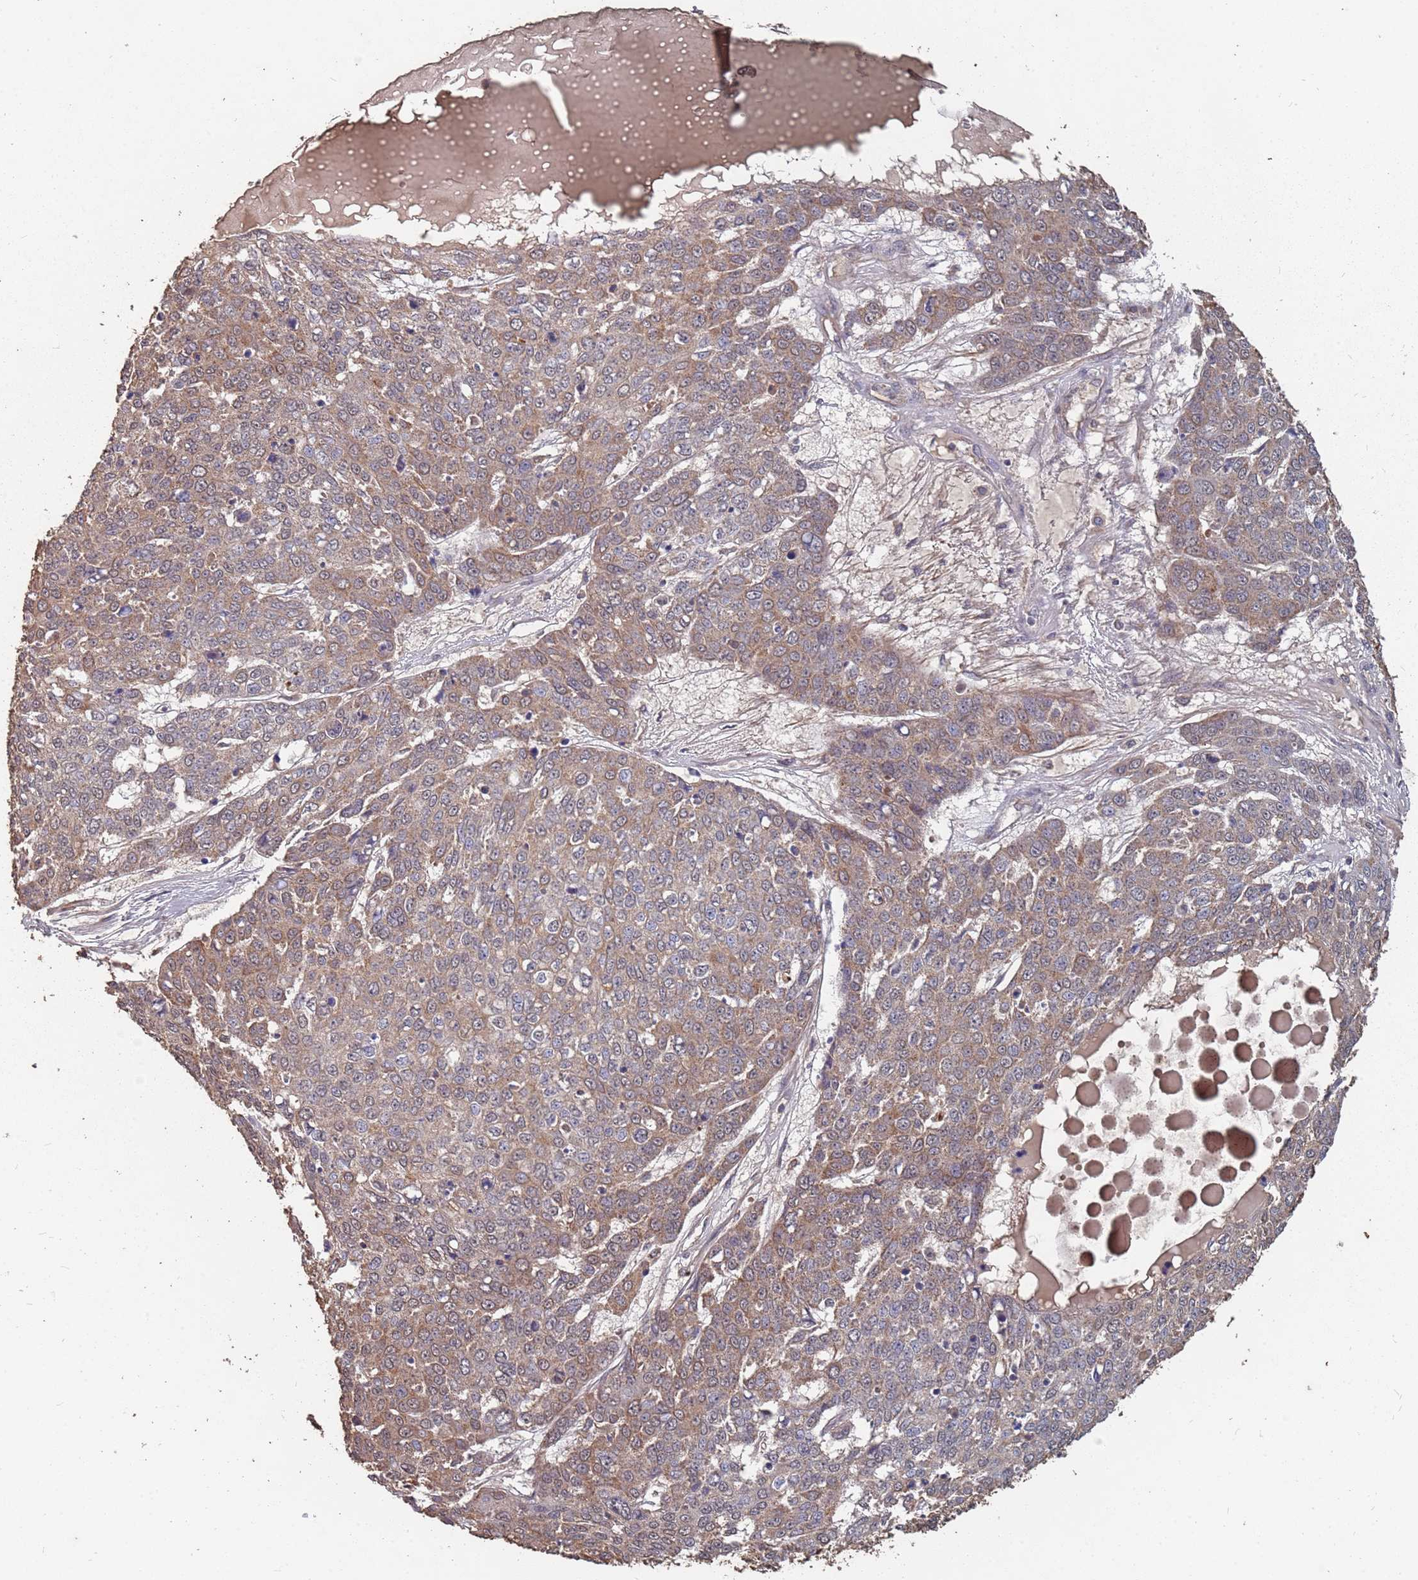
{"staining": {"intensity": "moderate", "quantity": ">75%", "location": "cytoplasmic/membranous"}, "tissue": "skin cancer", "cell_type": "Tumor cells", "image_type": "cancer", "snomed": [{"axis": "morphology", "description": "Squamous cell carcinoma, NOS"}, {"axis": "topography", "description": "Skin"}], "caption": "Immunohistochemistry photomicrograph of skin squamous cell carcinoma stained for a protein (brown), which demonstrates medium levels of moderate cytoplasmic/membranous positivity in about >75% of tumor cells.", "gene": "PRORP", "patient": {"sex": "male", "age": 71}}